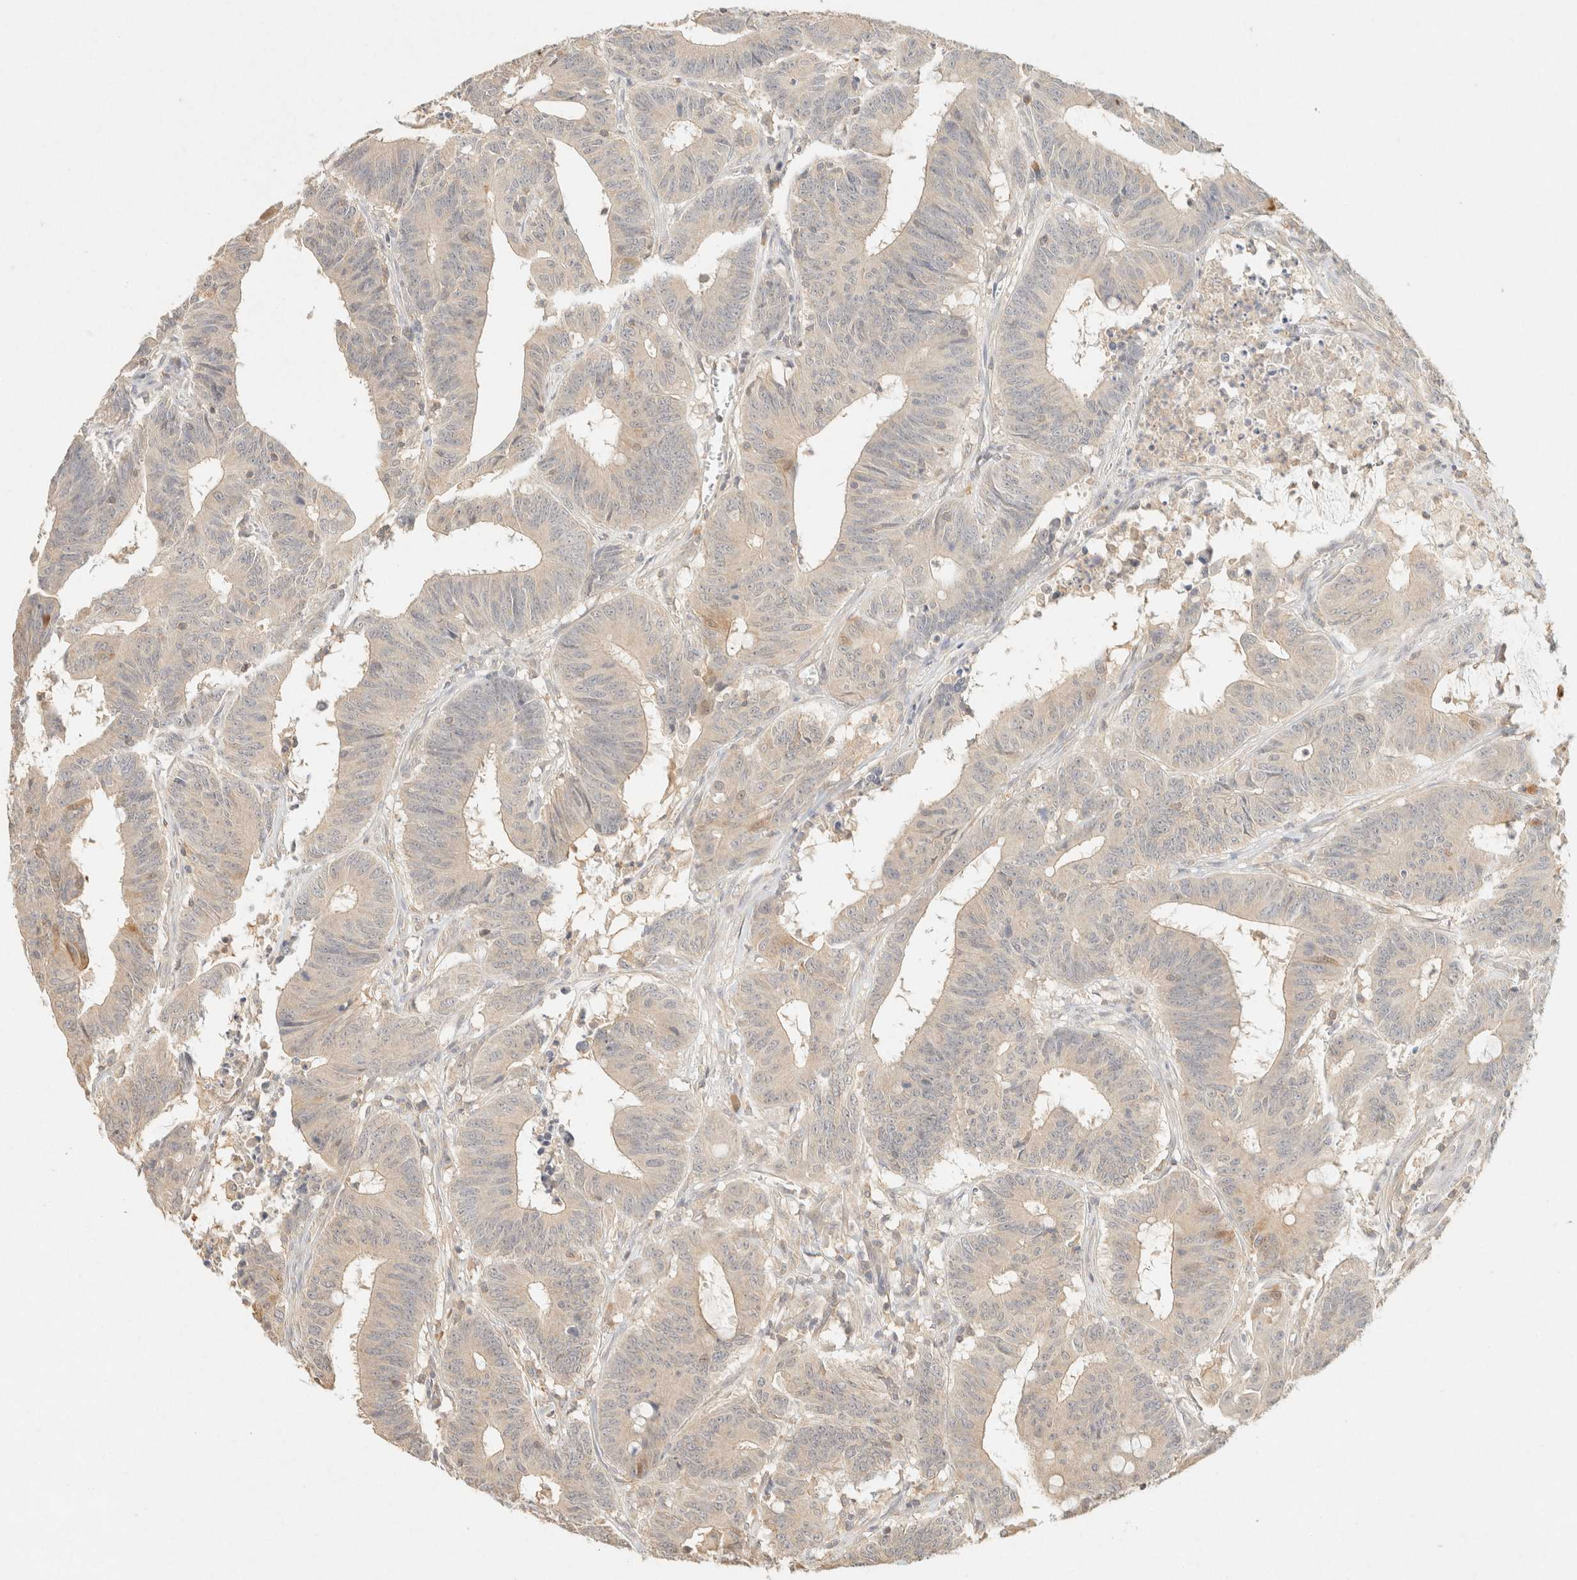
{"staining": {"intensity": "moderate", "quantity": "<25%", "location": "cytoplasmic/membranous"}, "tissue": "colorectal cancer", "cell_type": "Tumor cells", "image_type": "cancer", "snomed": [{"axis": "morphology", "description": "Adenocarcinoma, NOS"}, {"axis": "topography", "description": "Colon"}], "caption": "High-power microscopy captured an immunohistochemistry (IHC) photomicrograph of colorectal cancer, revealing moderate cytoplasmic/membranous positivity in approximately <25% of tumor cells. (DAB IHC, brown staining for protein, blue staining for nuclei).", "gene": "TIMD4", "patient": {"sex": "male", "age": 45}}